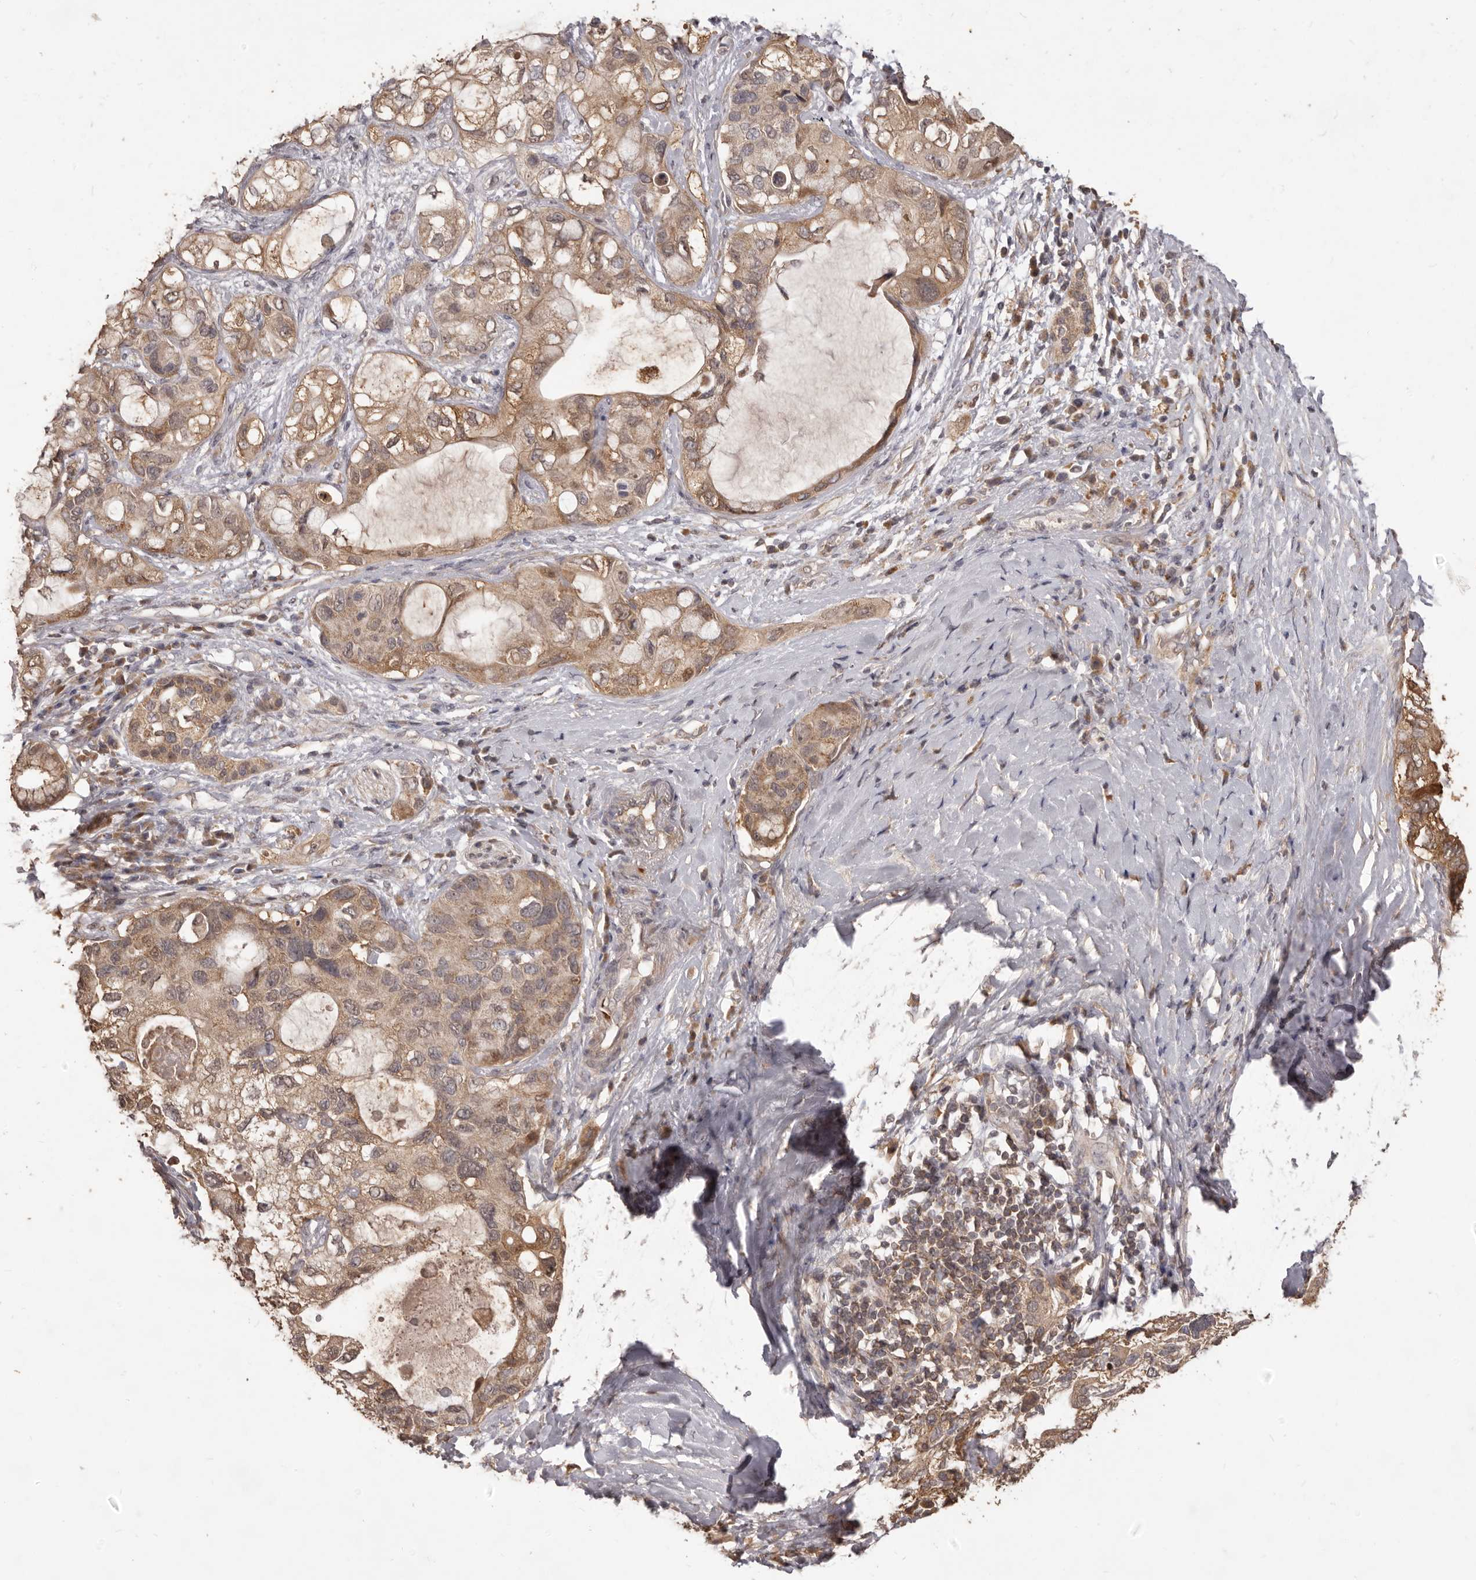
{"staining": {"intensity": "moderate", "quantity": ">75%", "location": "cytoplasmic/membranous"}, "tissue": "pancreatic cancer", "cell_type": "Tumor cells", "image_type": "cancer", "snomed": [{"axis": "morphology", "description": "Adenocarcinoma, NOS"}, {"axis": "topography", "description": "Pancreas"}], "caption": "Pancreatic cancer was stained to show a protein in brown. There is medium levels of moderate cytoplasmic/membranous staining in approximately >75% of tumor cells.", "gene": "MTO1", "patient": {"sex": "female", "age": 56}}